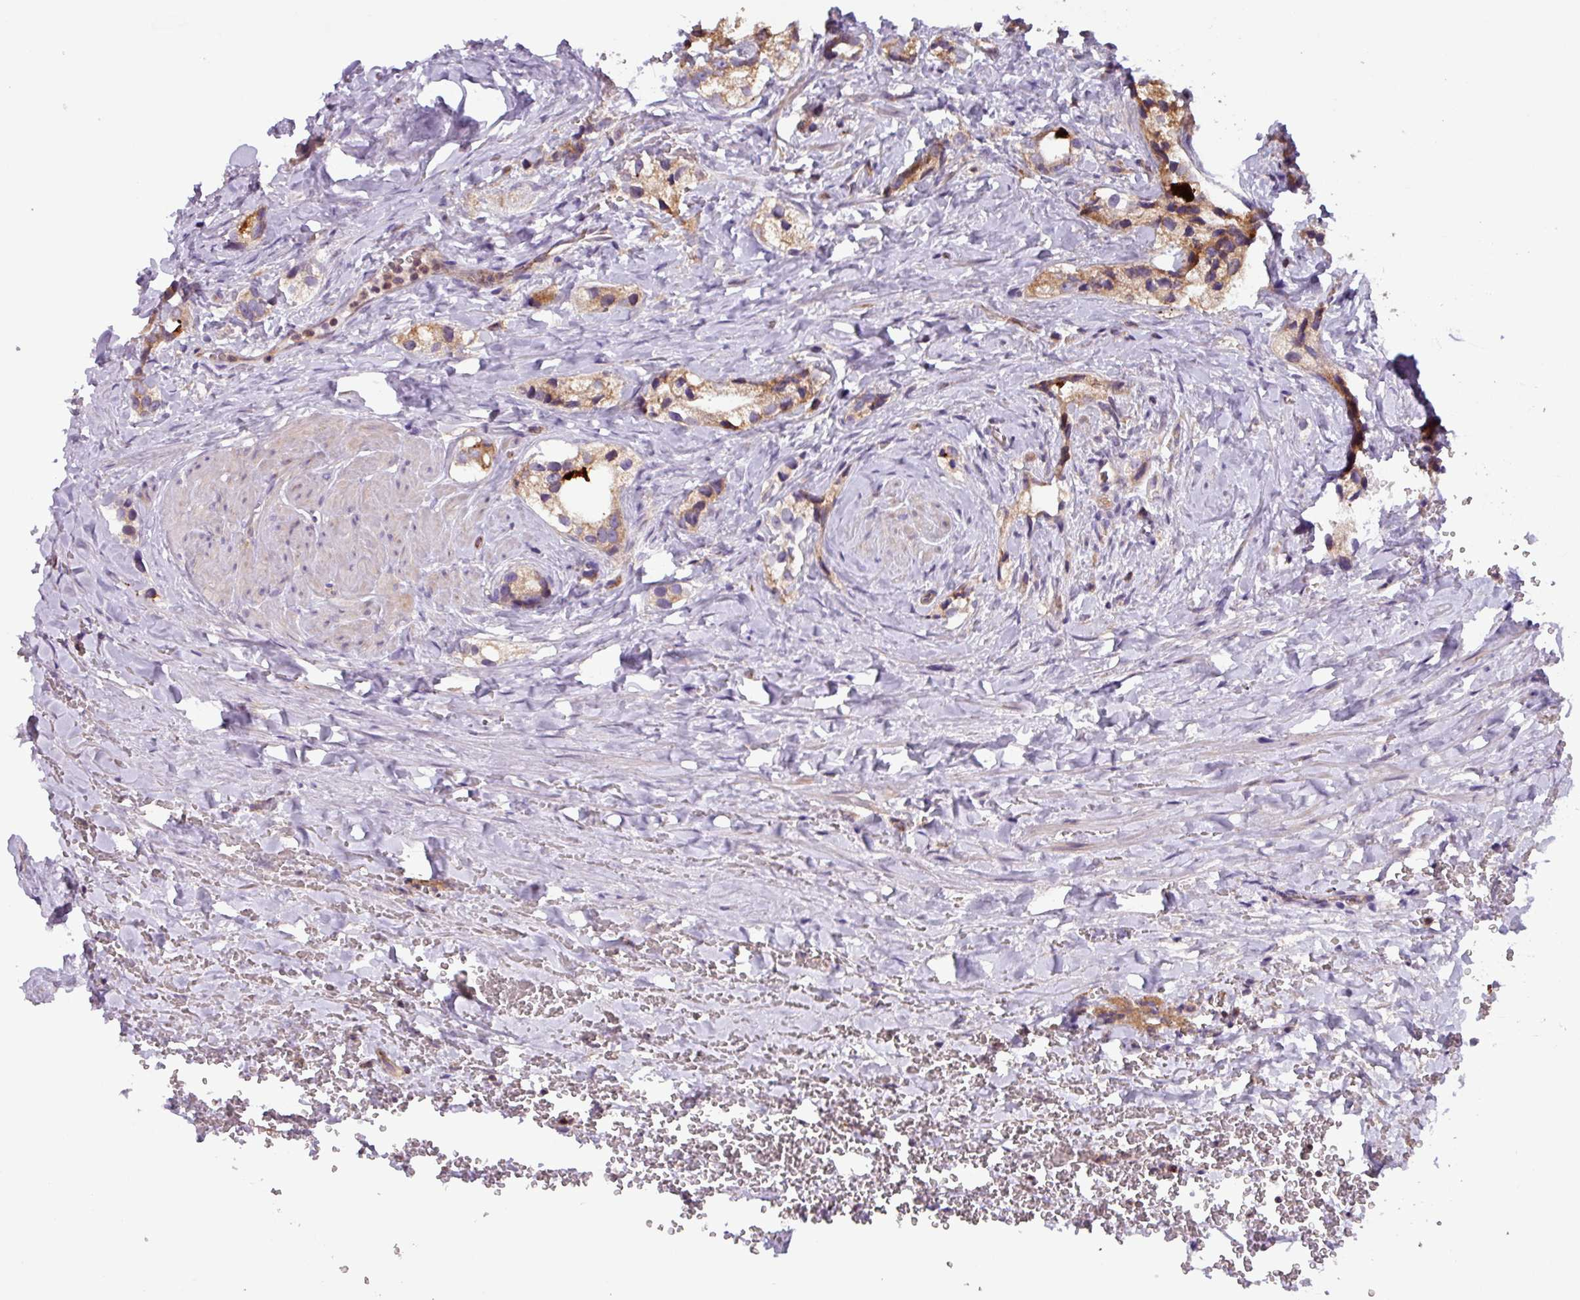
{"staining": {"intensity": "moderate", "quantity": "<25%", "location": "cytoplasmic/membranous"}, "tissue": "prostate cancer", "cell_type": "Tumor cells", "image_type": "cancer", "snomed": [{"axis": "morphology", "description": "Adenocarcinoma, High grade"}, {"axis": "topography", "description": "Prostate"}], "caption": "Prostate cancer (adenocarcinoma (high-grade)) stained for a protein shows moderate cytoplasmic/membranous positivity in tumor cells.", "gene": "PLEKHD1", "patient": {"sex": "male", "age": 66}}